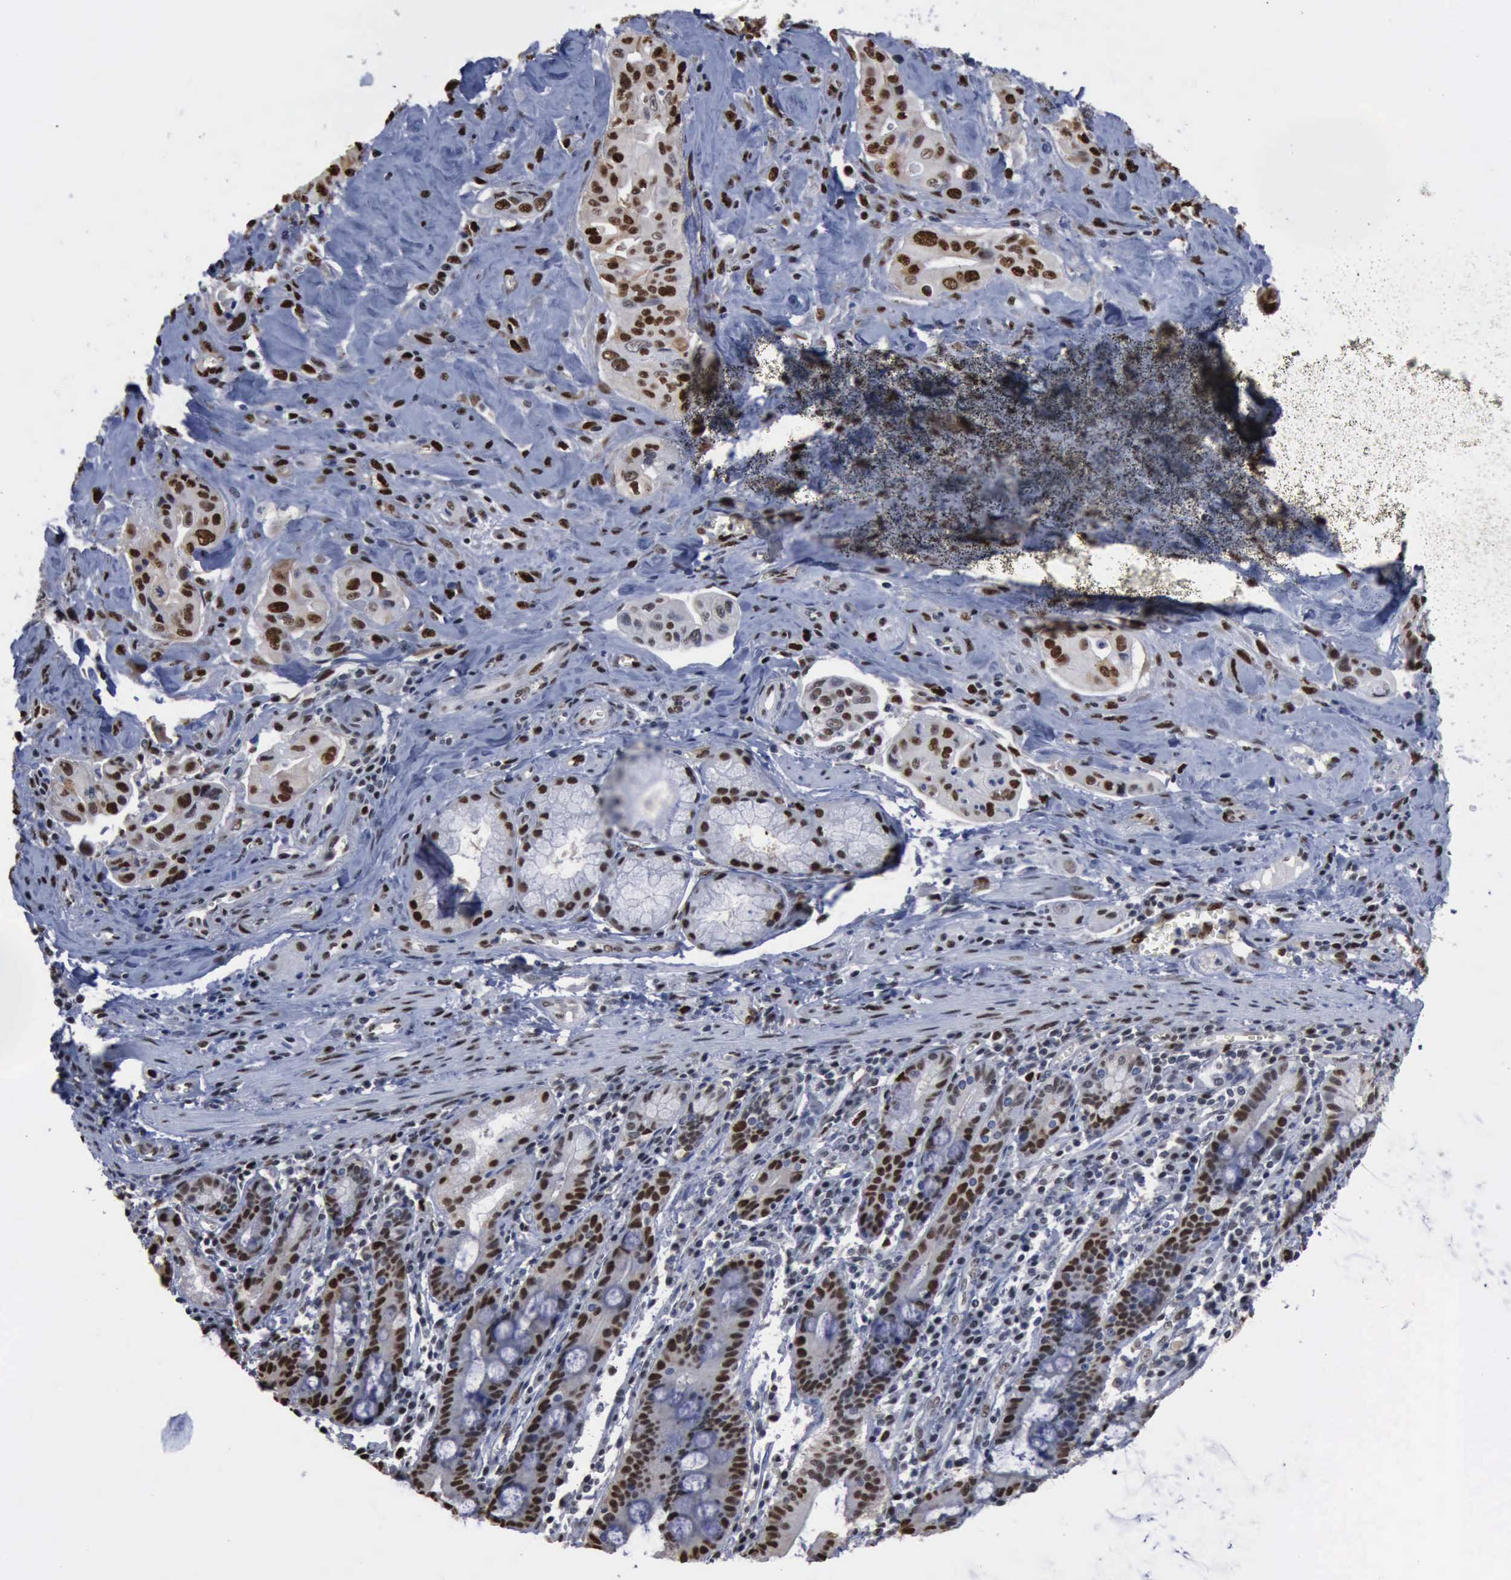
{"staining": {"intensity": "moderate", "quantity": "25%-75%", "location": "nuclear"}, "tissue": "pancreatic cancer", "cell_type": "Tumor cells", "image_type": "cancer", "snomed": [{"axis": "morphology", "description": "Adenocarcinoma, NOS"}, {"axis": "topography", "description": "Pancreas"}], "caption": "Human pancreatic cancer stained for a protein (brown) exhibits moderate nuclear positive positivity in approximately 25%-75% of tumor cells.", "gene": "PCNA", "patient": {"sex": "male", "age": 77}}